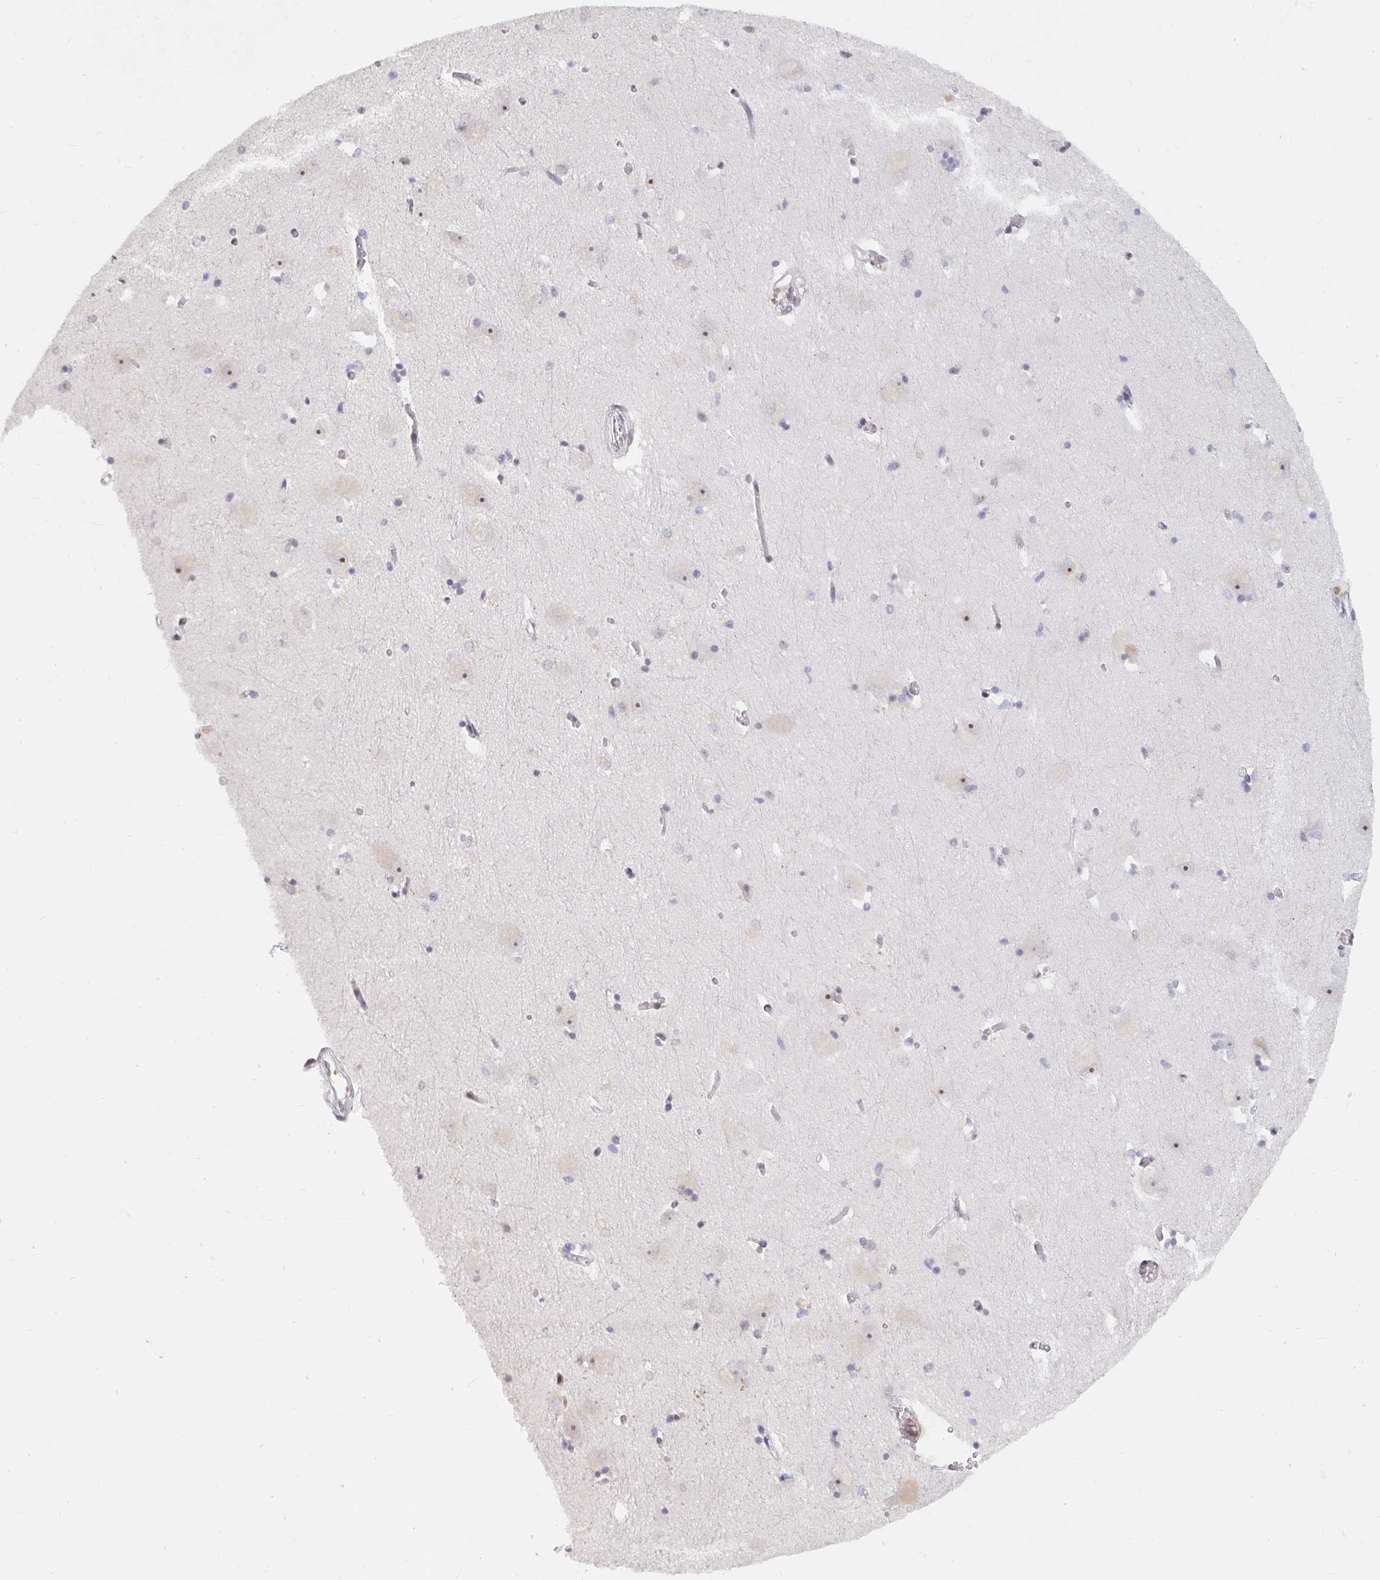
{"staining": {"intensity": "negative", "quantity": "none", "location": "none"}, "tissue": "caudate", "cell_type": "Glial cells", "image_type": "normal", "snomed": [{"axis": "morphology", "description": "Normal tissue, NOS"}, {"axis": "topography", "description": "Lateral ventricle wall"}, {"axis": "topography", "description": "Hippocampus"}], "caption": "An immunohistochemistry histopathology image of normal caudate is shown. There is no staining in glial cells of caudate. (IHC, brightfield microscopy, high magnification).", "gene": "CHD2", "patient": {"sex": "female", "age": 63}}